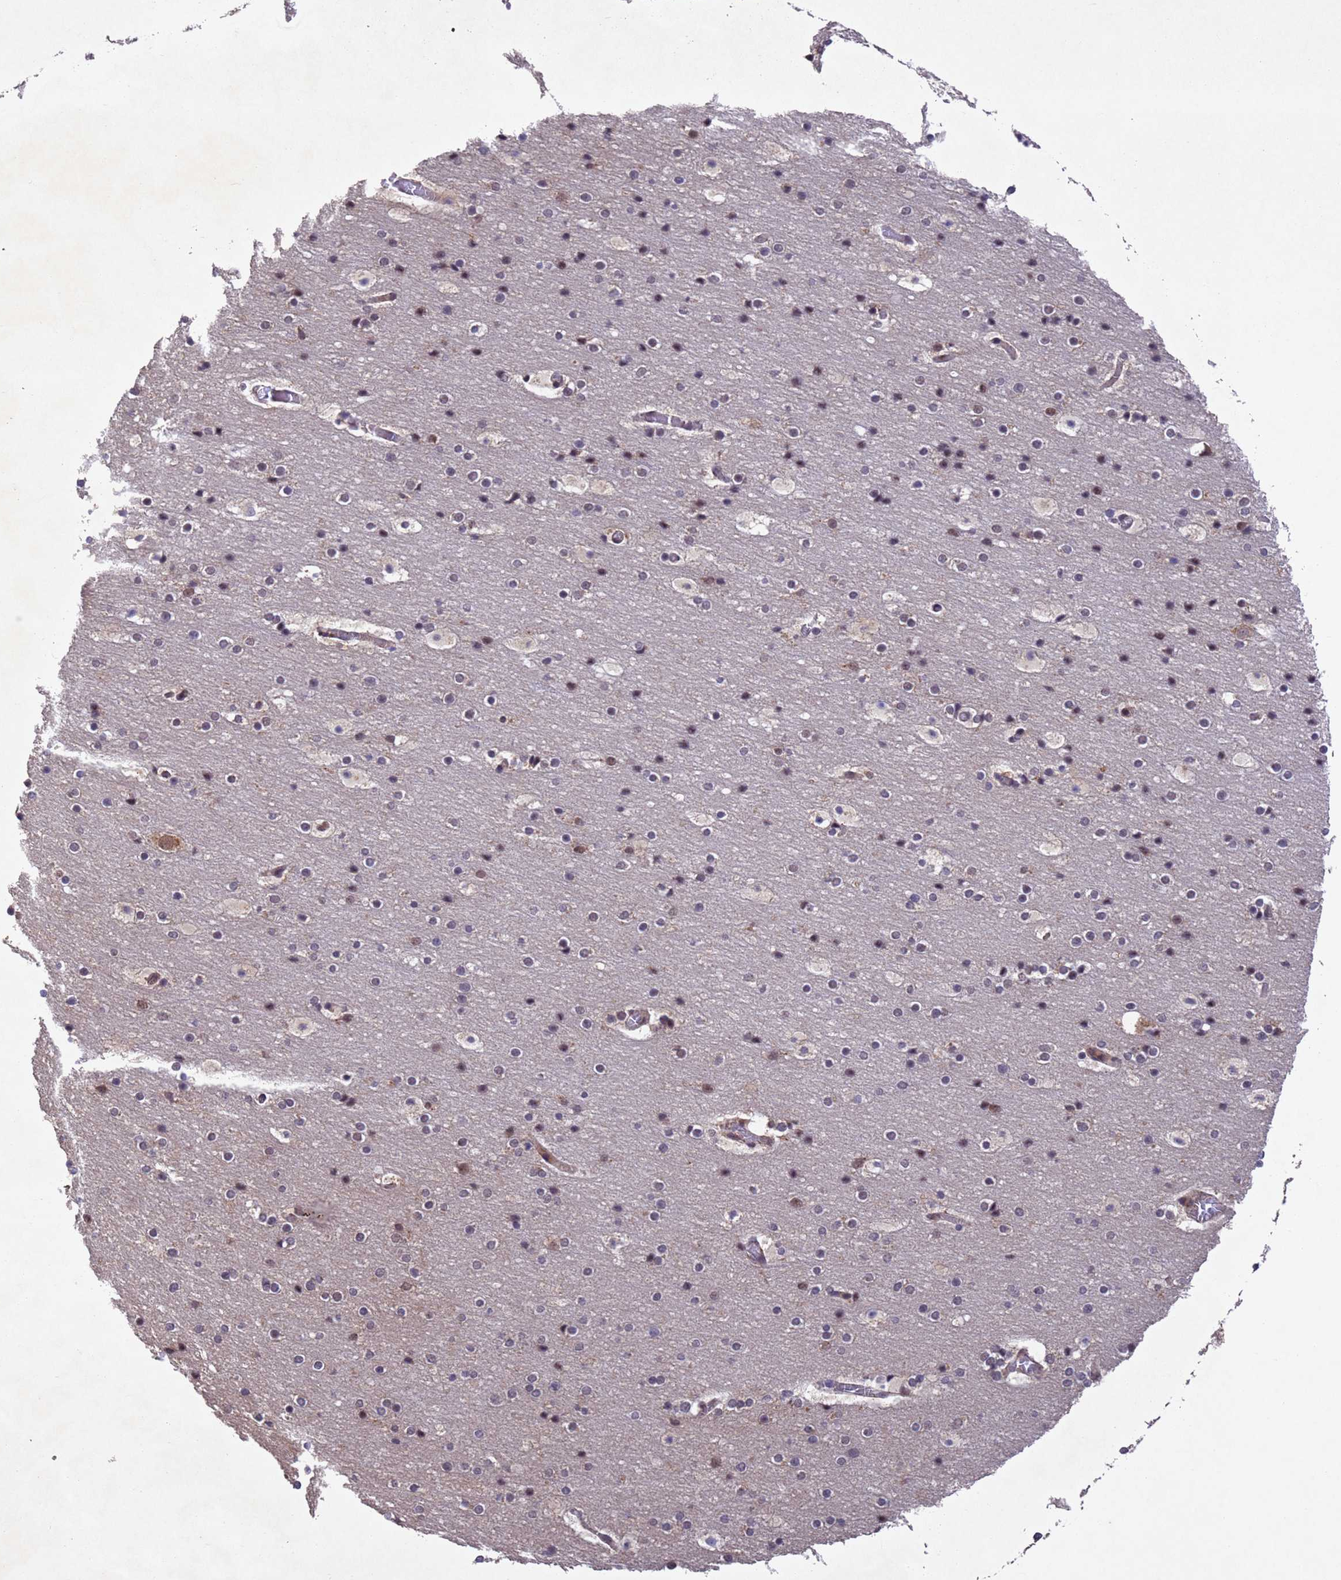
{"staining": {"intensity": "moderate", "quantity": "25%-75%", "location": "cytoplasmic/membranous,nuclear"}, "tissue": "cerebral cortex", "cell_type": "Endothelial cells", "image_type": "normal", "snomed": [{"axis": "morphology", "description": "Normal tissue, NOS"}, {"axis": "topography", "description": "Cerebral cortex"}], "caption": "DAB immunohistochemical staining of benign human cerebral cortex shows moderate cytoplasmic/membranous,nuclear protein expression in about 25%-75% of endothelial cells.", "gene": "TBK1", "patient": {"sex": "male", "age": 57}}